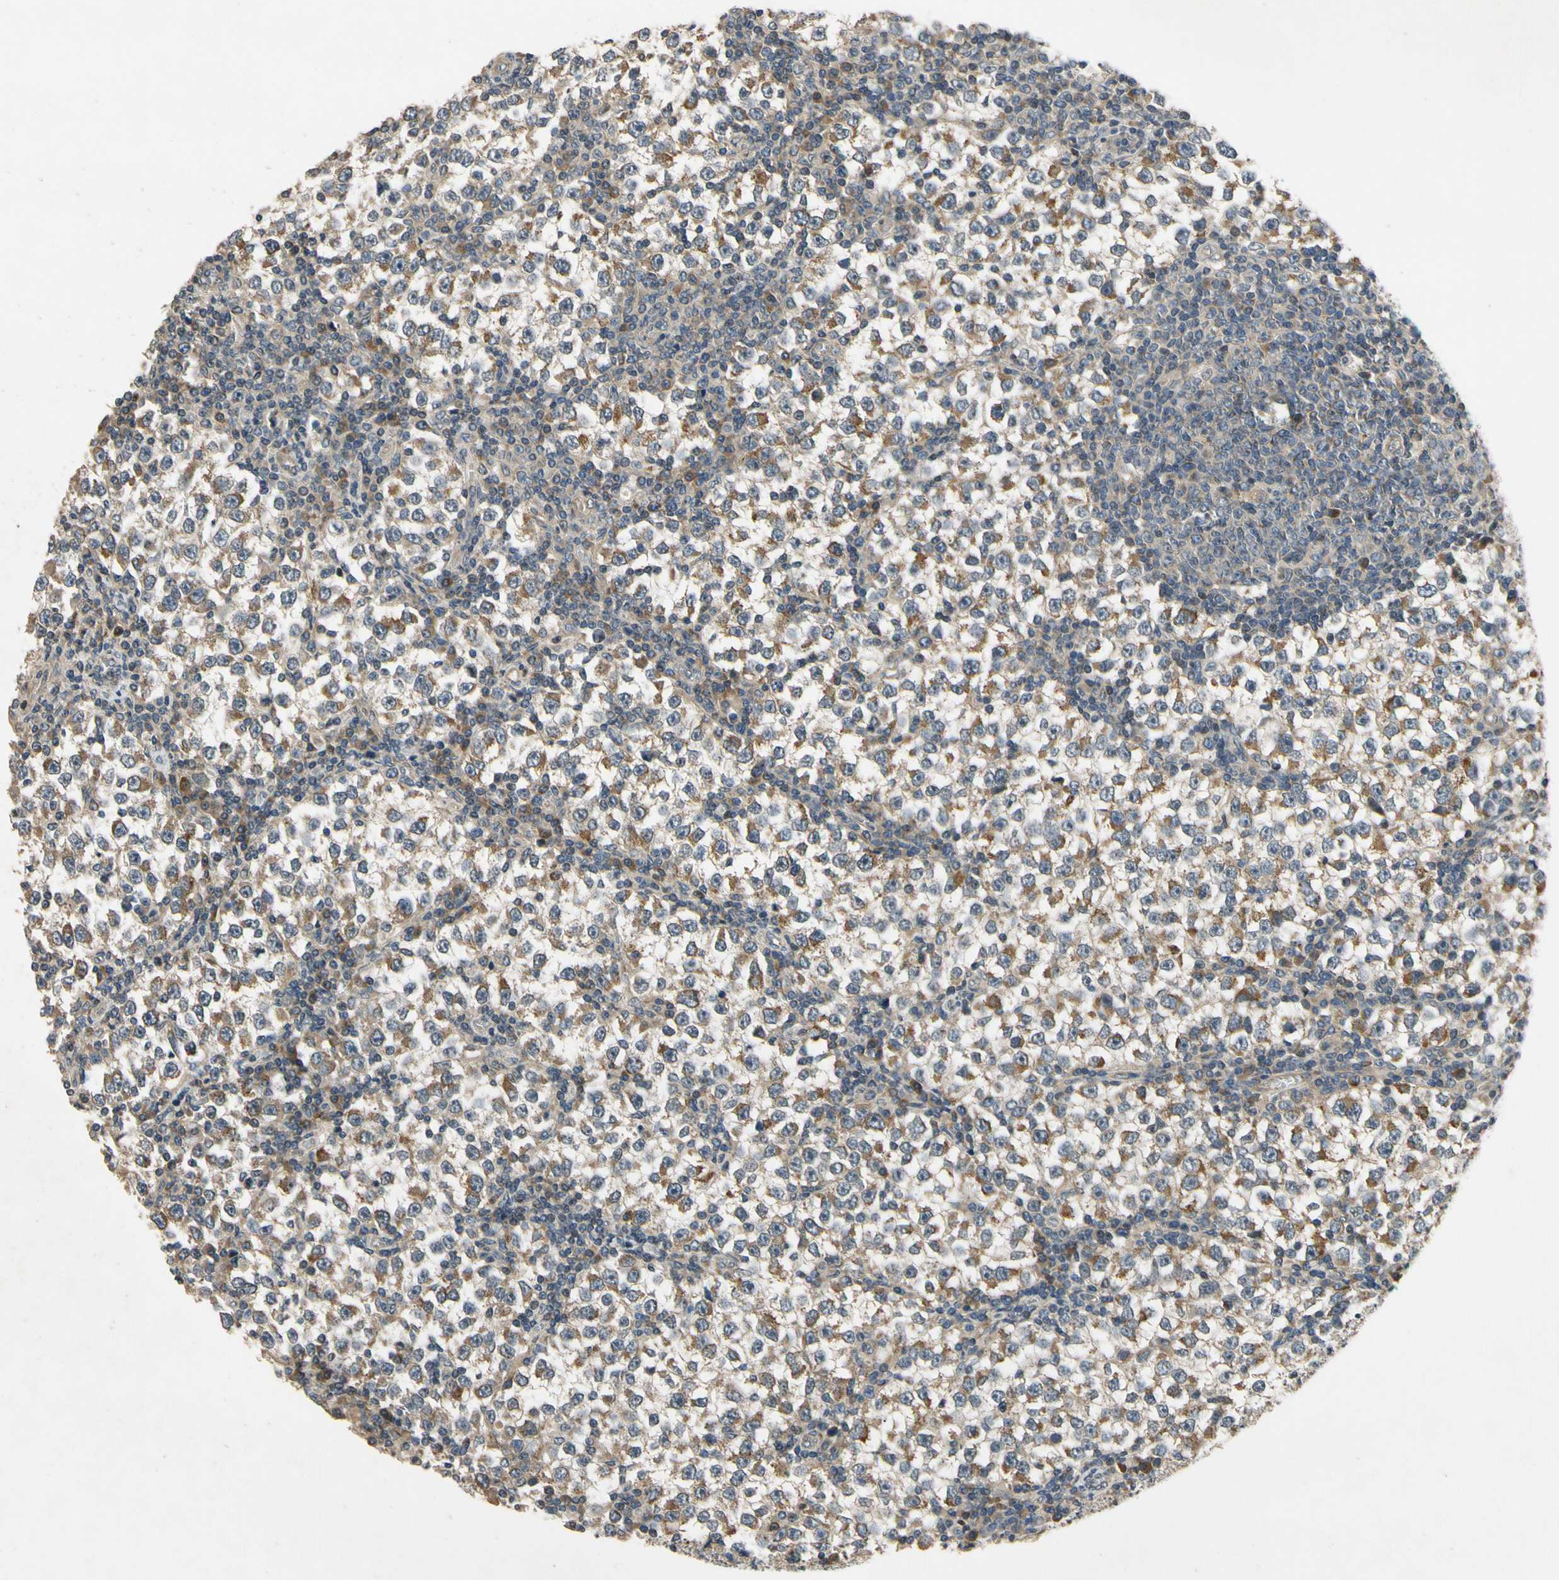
{"staining": {"intensity": "moderate", "quantity": ">75%", "location": "cytoplasmic/membranous"}, "tissue": "testis cancer", "cell_type": "Tumor cells", "image_type": "cancer", "snomed": [{"axis": "morphology", "description": "Seminoma, NOS"}, {"axis": "topography", "description": "Testis"}], "caption": "An image showing moderate cytoplasmic/membranous positivity in approximately >75% of tumor cells in testis cancer, as visualized by brown immunohistochemical staining.", "gene": "ALKBH3", "patient": {"sex": "male", "age": 65}}